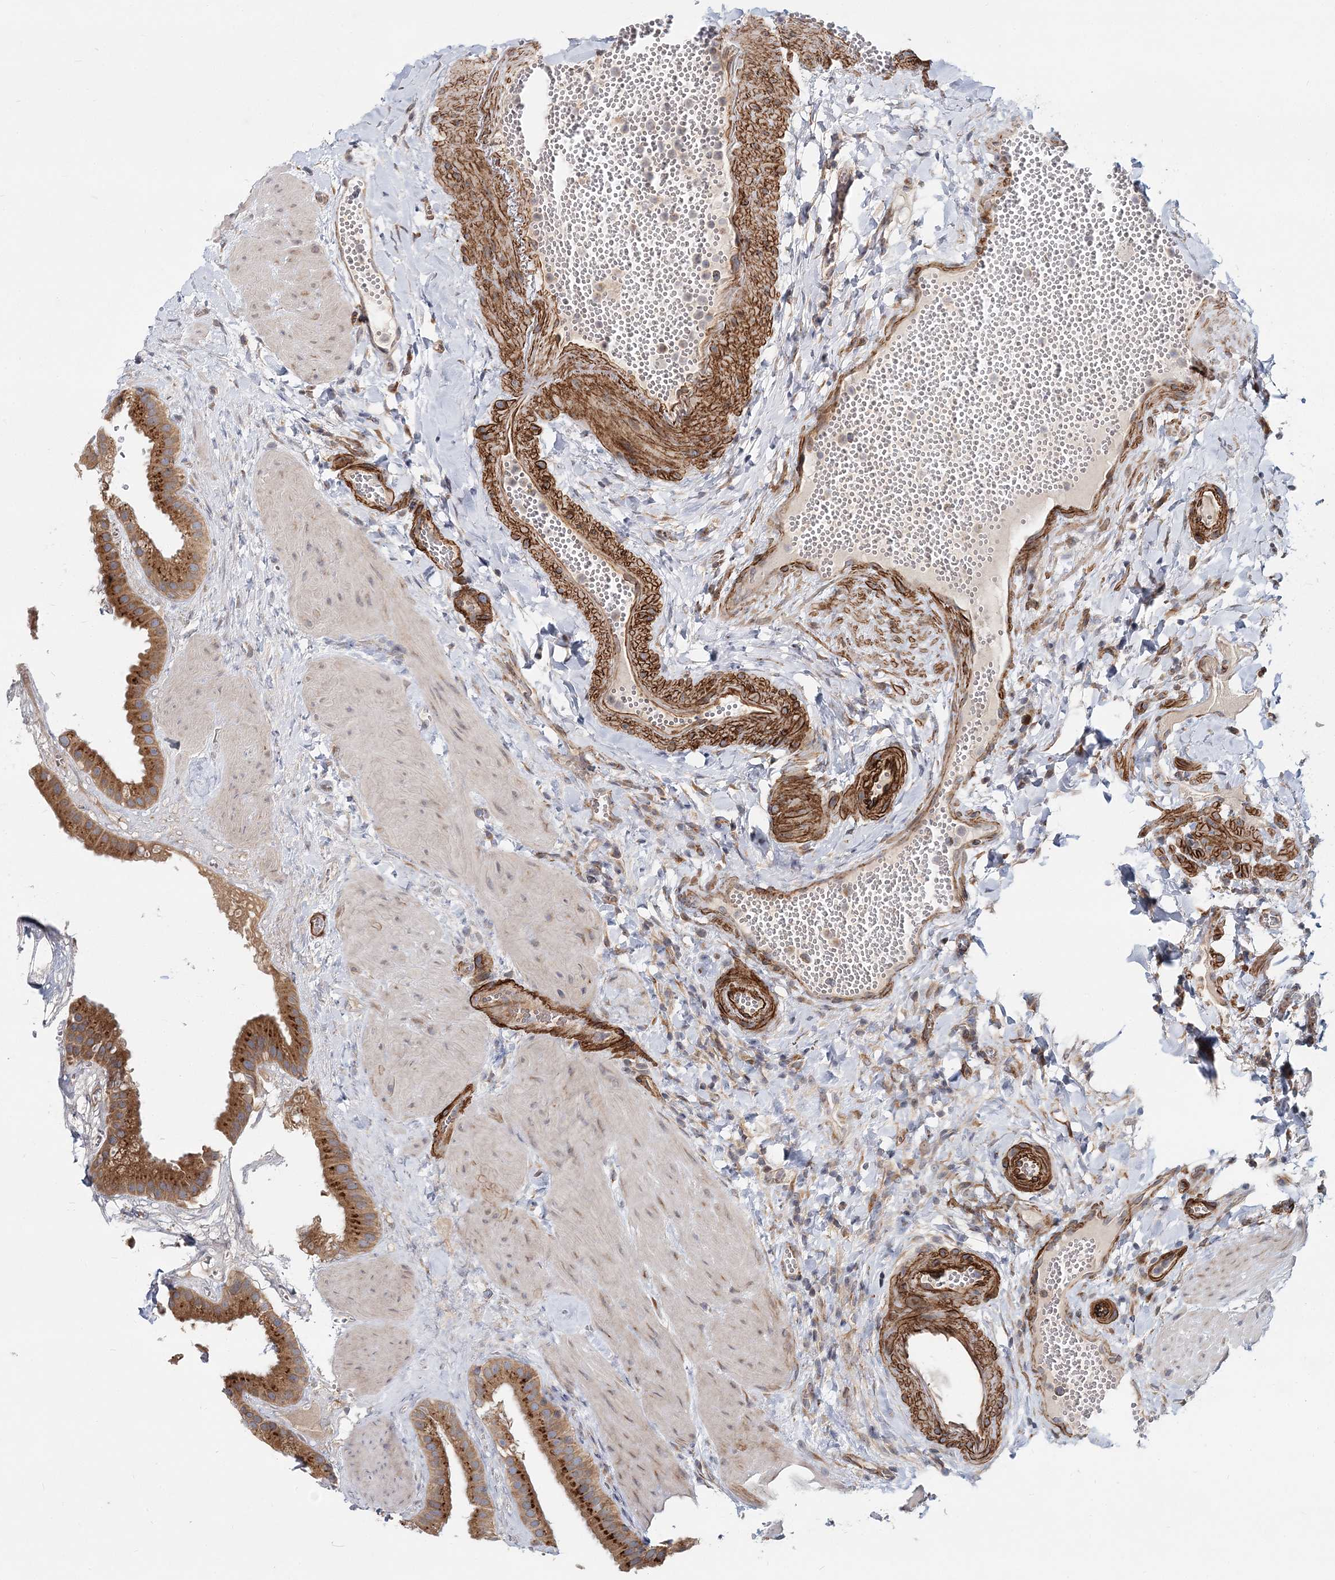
{"staining": {"intensity": "strong", "quantity": ">75%", "location": "cytoplasmic/membranous"}, "tissue": "gallbladder", "cell_type": "Glandular cells", "image_type": "normal", "snomed": [{"axis": "morphology", "description": "Normal tissue, NOS"}, {"axis": "topography", "description": "Gallbladder"}], "caption": "The immunohistochemical stain labels strong cytoplasmic/membranous positivity in glandular cells of normal gallbladder. Immunohistochemistry (ihc) stains the protein of interest in brown and the nuclei are stained blue.", "gene": "NBAS", "patient": {"sex": "male", "age": 55}}